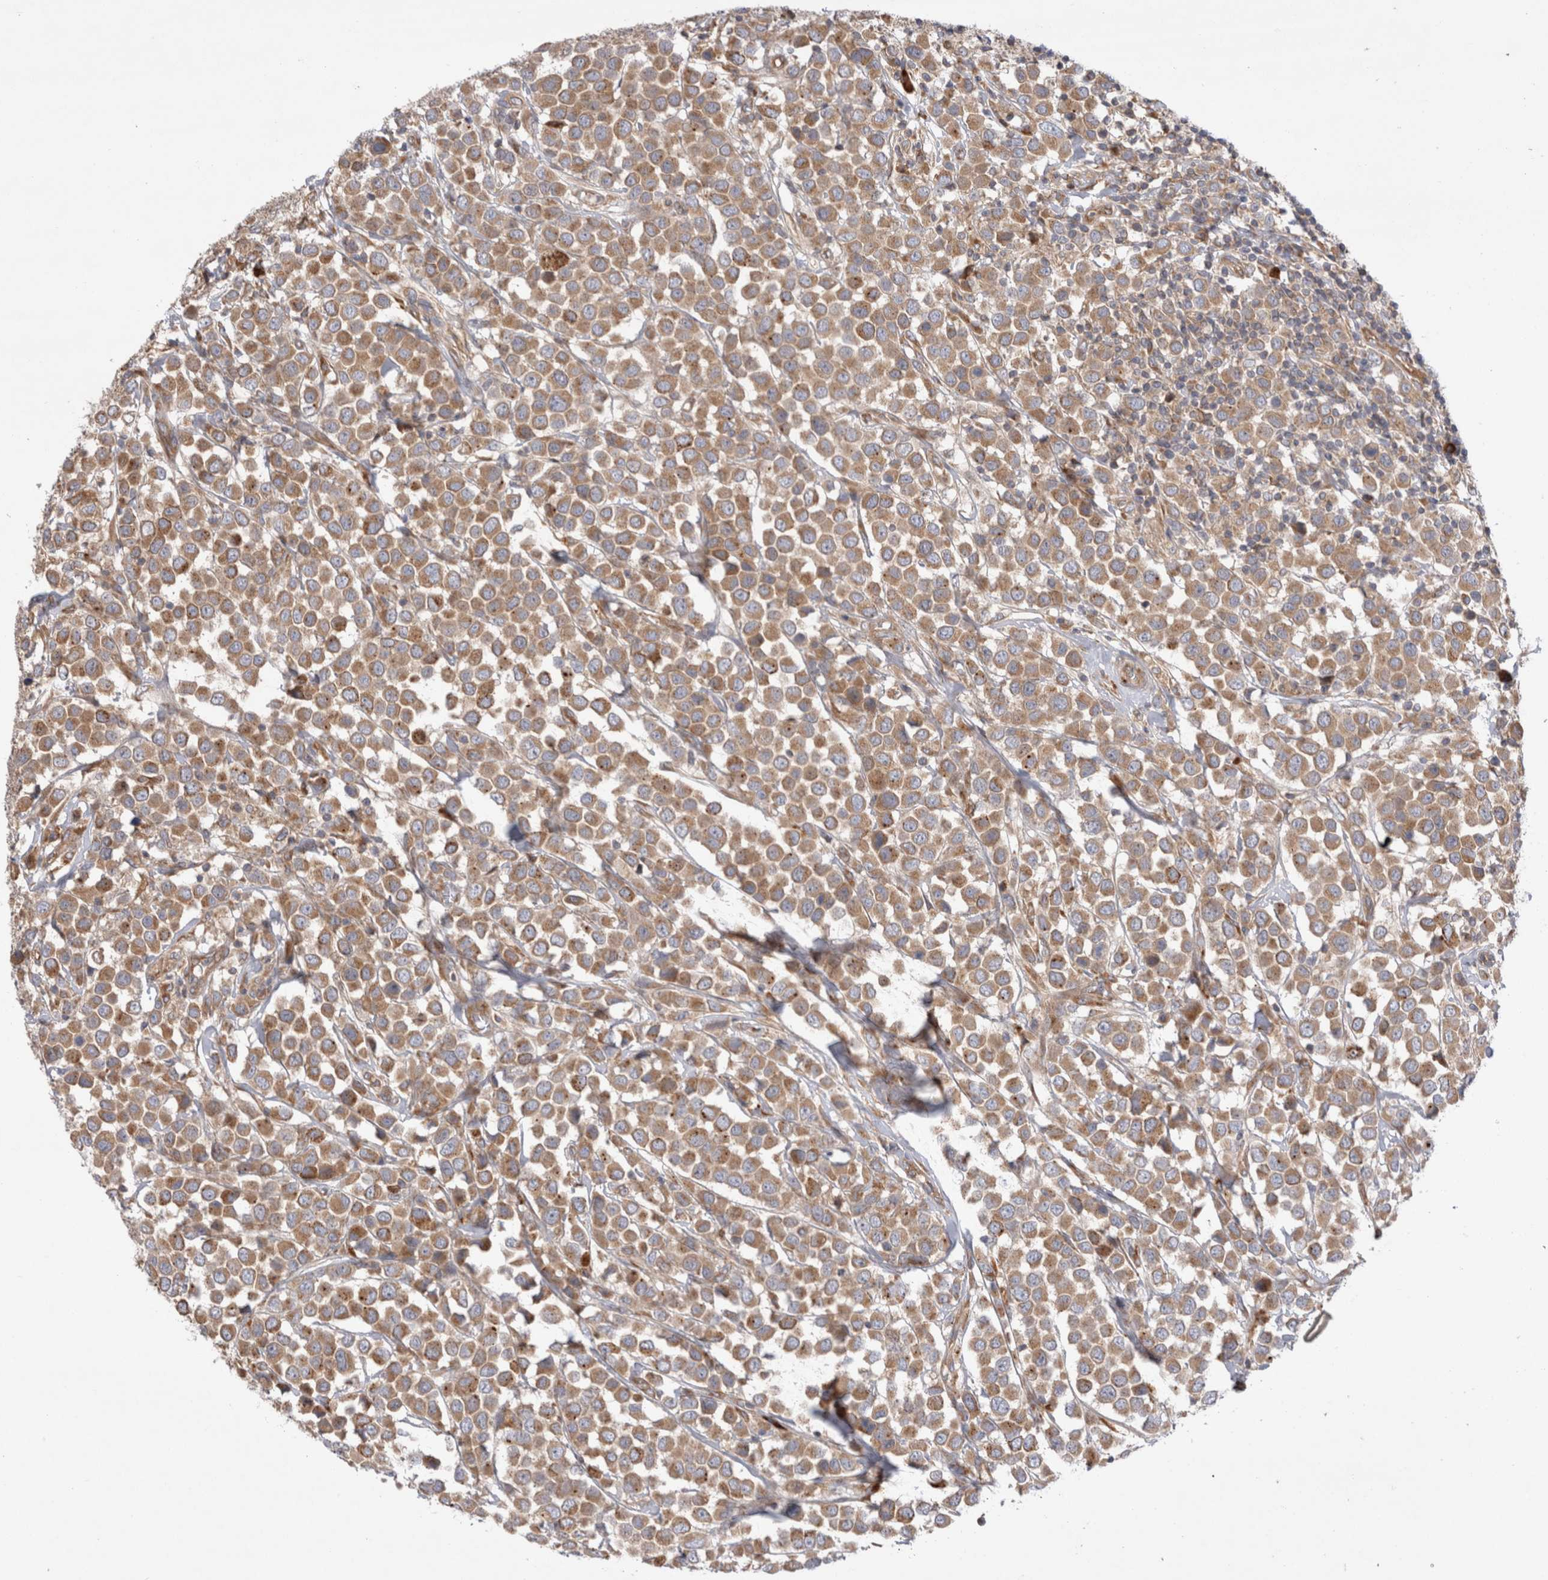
{"staining": {"intensity": "moderate", "quantity": ">75%", "location": "cytoplasmic/membranous"}, "tissue": "breast cancer", "cell_type": "Tumor cells", "image_type": "cancer", "snomed": [{"axis": "morphology", "description": "Duct carcinoma"}, {"axis": "topography", "description": "Breast"}], "caption": "The image exhibits staining of breast cancer (infiltrating ductal carcinoma), revealing moderate cytoplasmic/membranous protein staining (brown color) within tumor cells.", "gene": "PDCD10", "patient": {"sex": "female", "age": 61}}